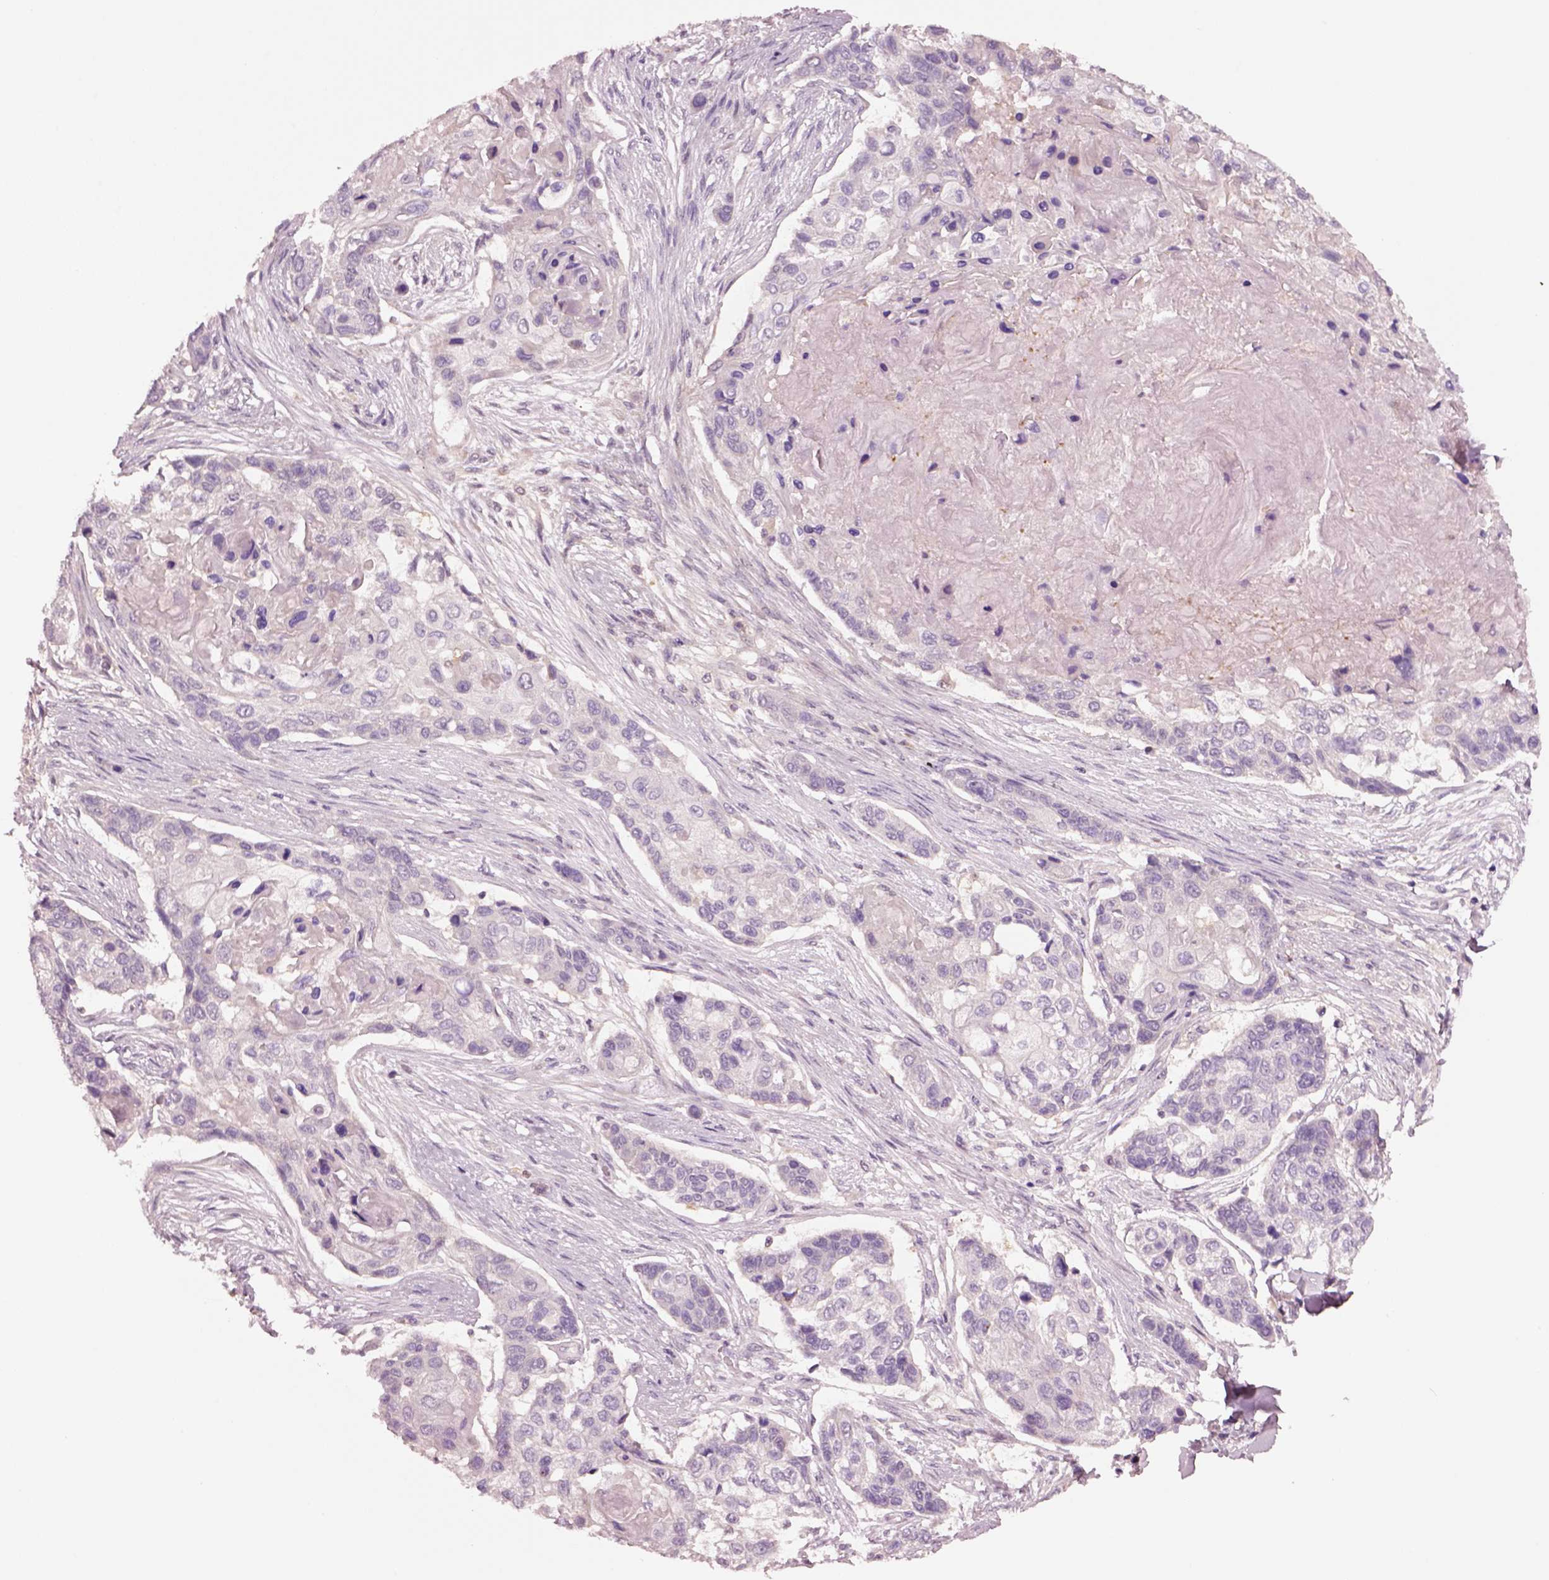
{"staining": {"intensity": "negative", "quantity": "none", "location": "none"}, "tissue": "lung cancer", "cell_type": "Tumor cells", "image_type": "cancer", "snomed": [{"axis": "morphology", "description": "Squamous cell carcinoma, NOS"}, {"axis": "topography", "description": "Lung"}], "caption": "IHC of human squamous cell carcinoma (lung) displays no expression in tumor cells. (DAB (3,3'-diaminobenzidine) immunohistochemistry (IHC) with hematoxylin counter stain).", "gene": "CLPSL1", "patient": {"sex": "male", "age": 69}}